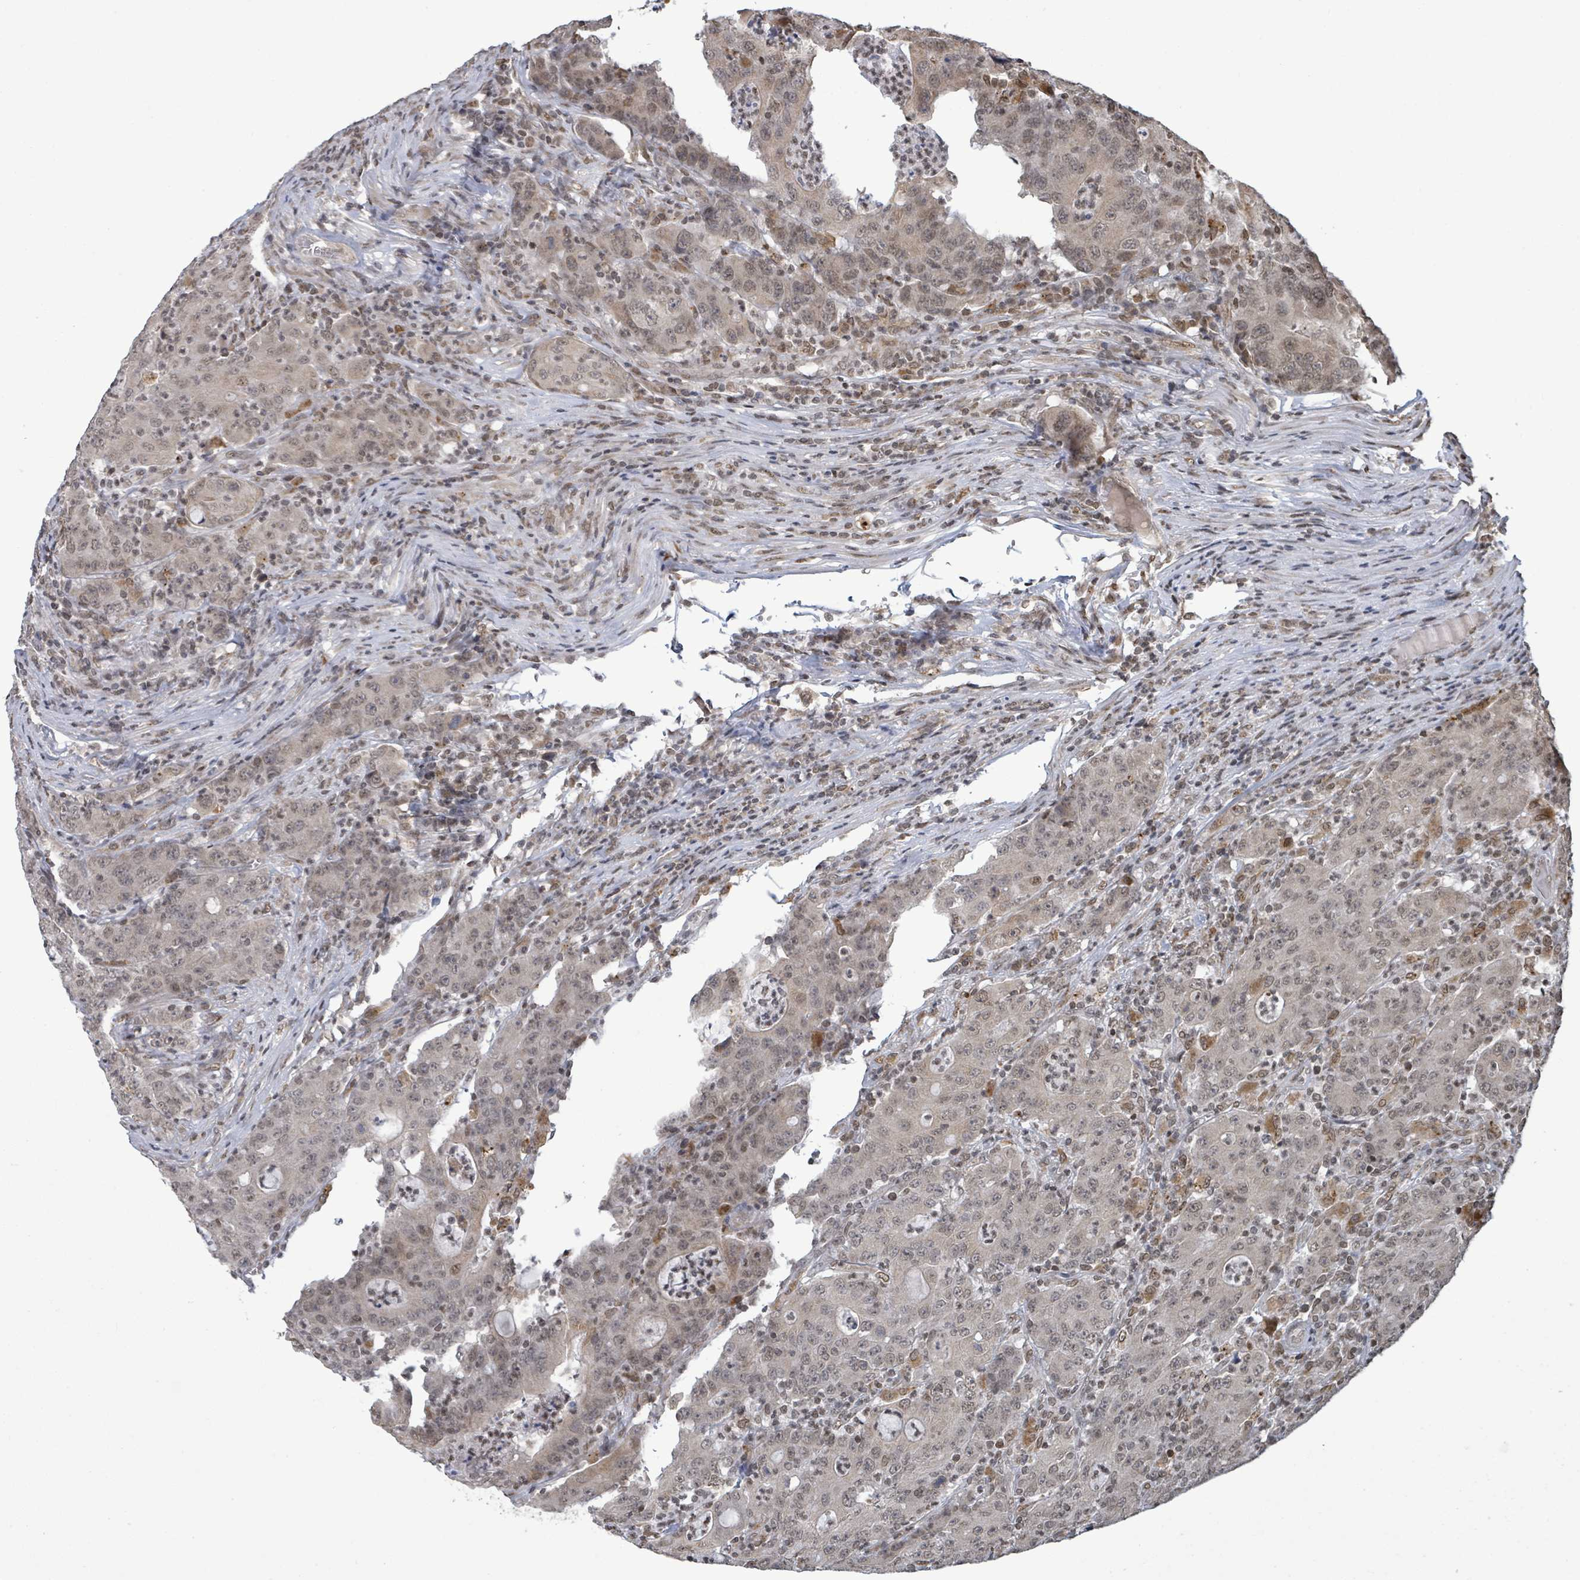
{"staining": {"intensity": "weak", "quantity": ">75%", "location": "nuclear"}, "tissue": "colorectal cancer", "cell_type": "Tumor cells", "image_type": "cancer", "snomed": [{"axis": "morphology", "description": "Adenocarcinoma, NOS"}, {"axis": "topography", "description": "Colon"}], "caption": "Human adenocarcinoma (colorectal) stained with a protein marker reveals weak staining in tumor cells.", "gene": "SBF2", "patient": {"sex": "male", "age": 83}}